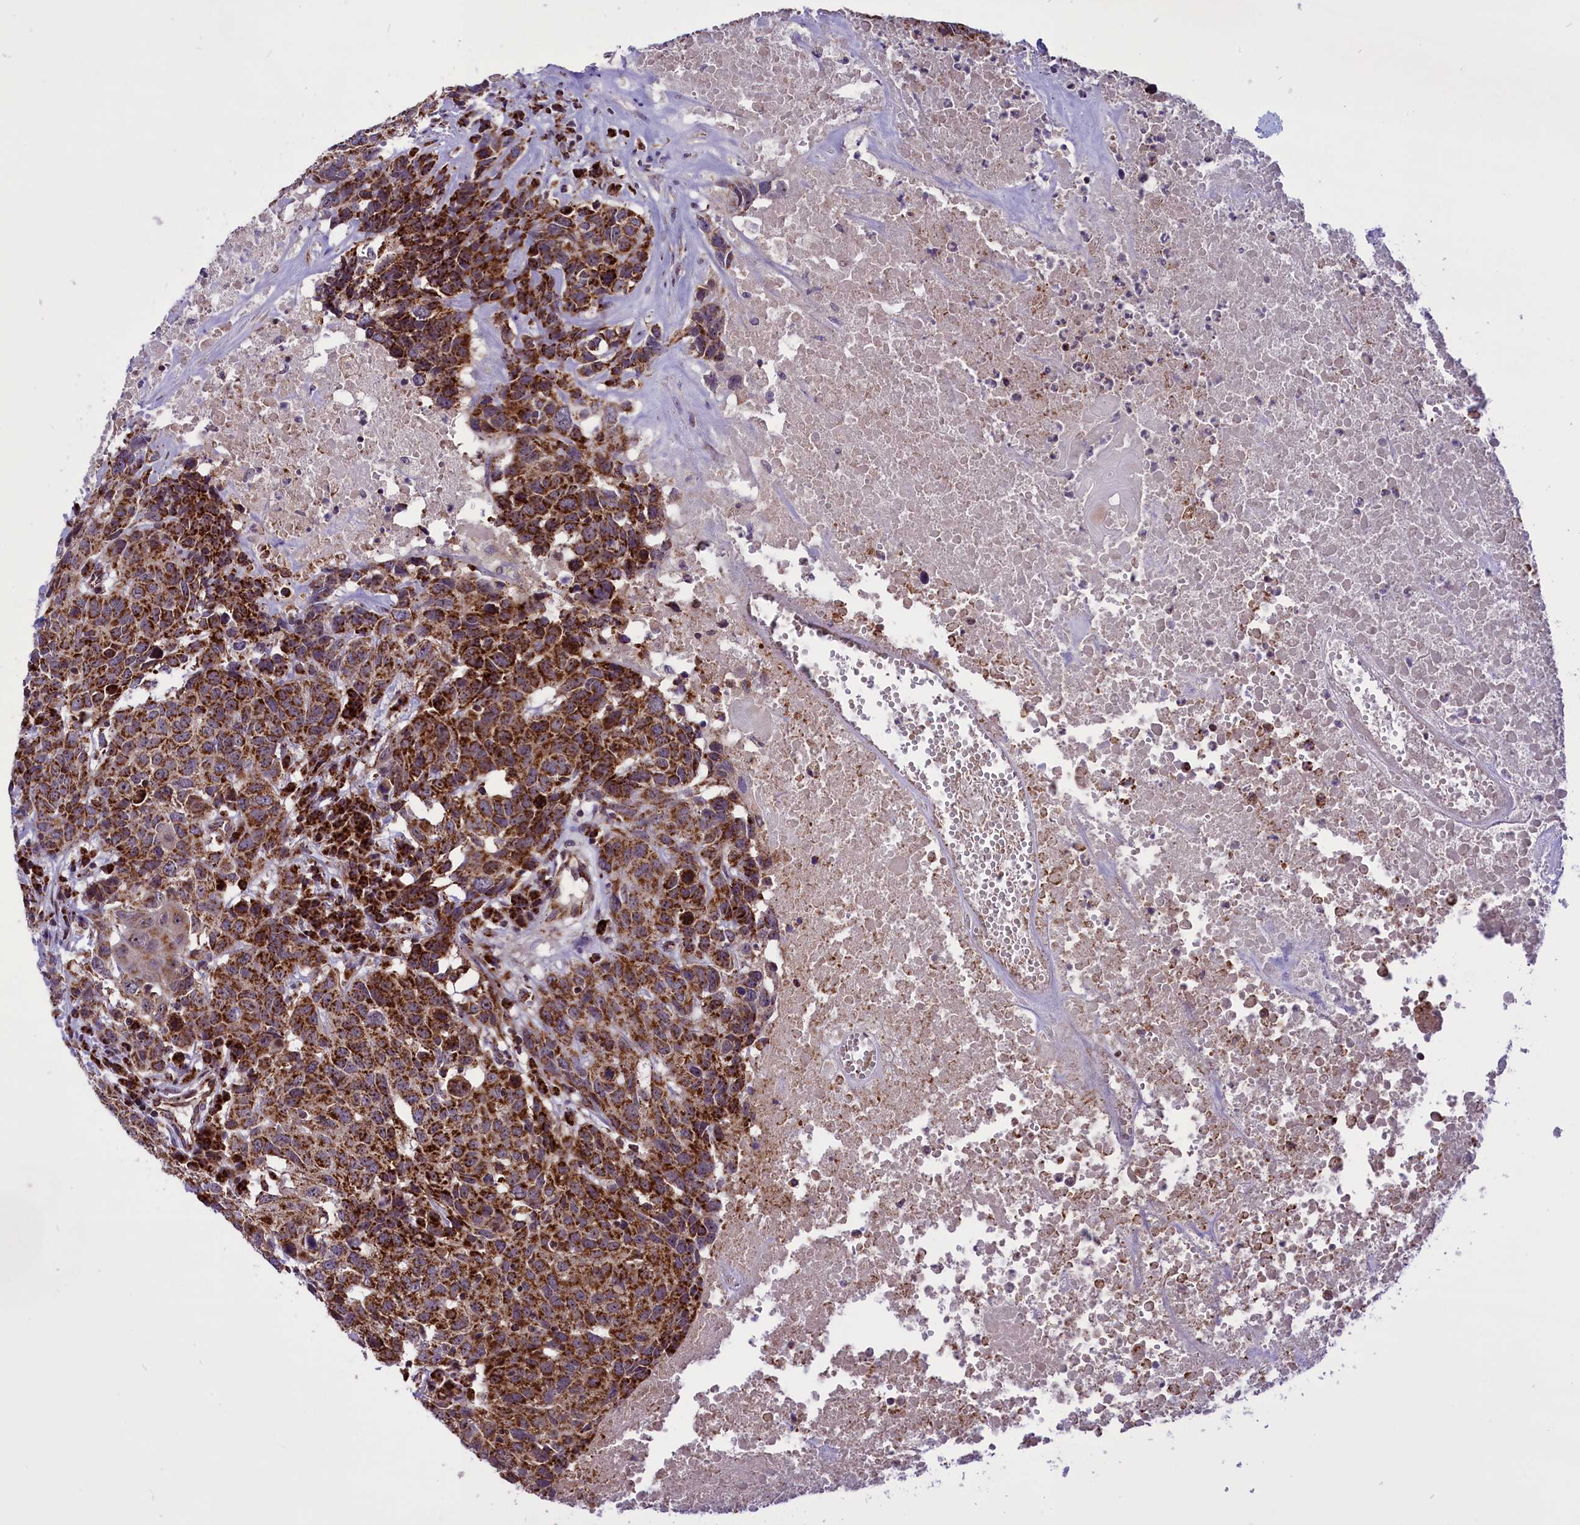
{"staining": {"intensity": "strong", "quantity": ">75%", "location": "cytoplasmic/membranous"}, "tissue": "head and neck cancer", "cell_type": "Tumor cells", "image_type": "cancer", "snomed": [{"axis": "morphology", "description": "Squamous cell carcinoma, NOS"}, {"axis": "topography", "description": "Head-Neck"}], "caption": "Human head and neck squamous cell carcinoma stained for a protein (brown) reveals strong cytoplasmic/membranous positive staining in approximately >75% of tumor cells.", "gene": "NDUFS5", "patient": {"sex": "male", "age": 66}}